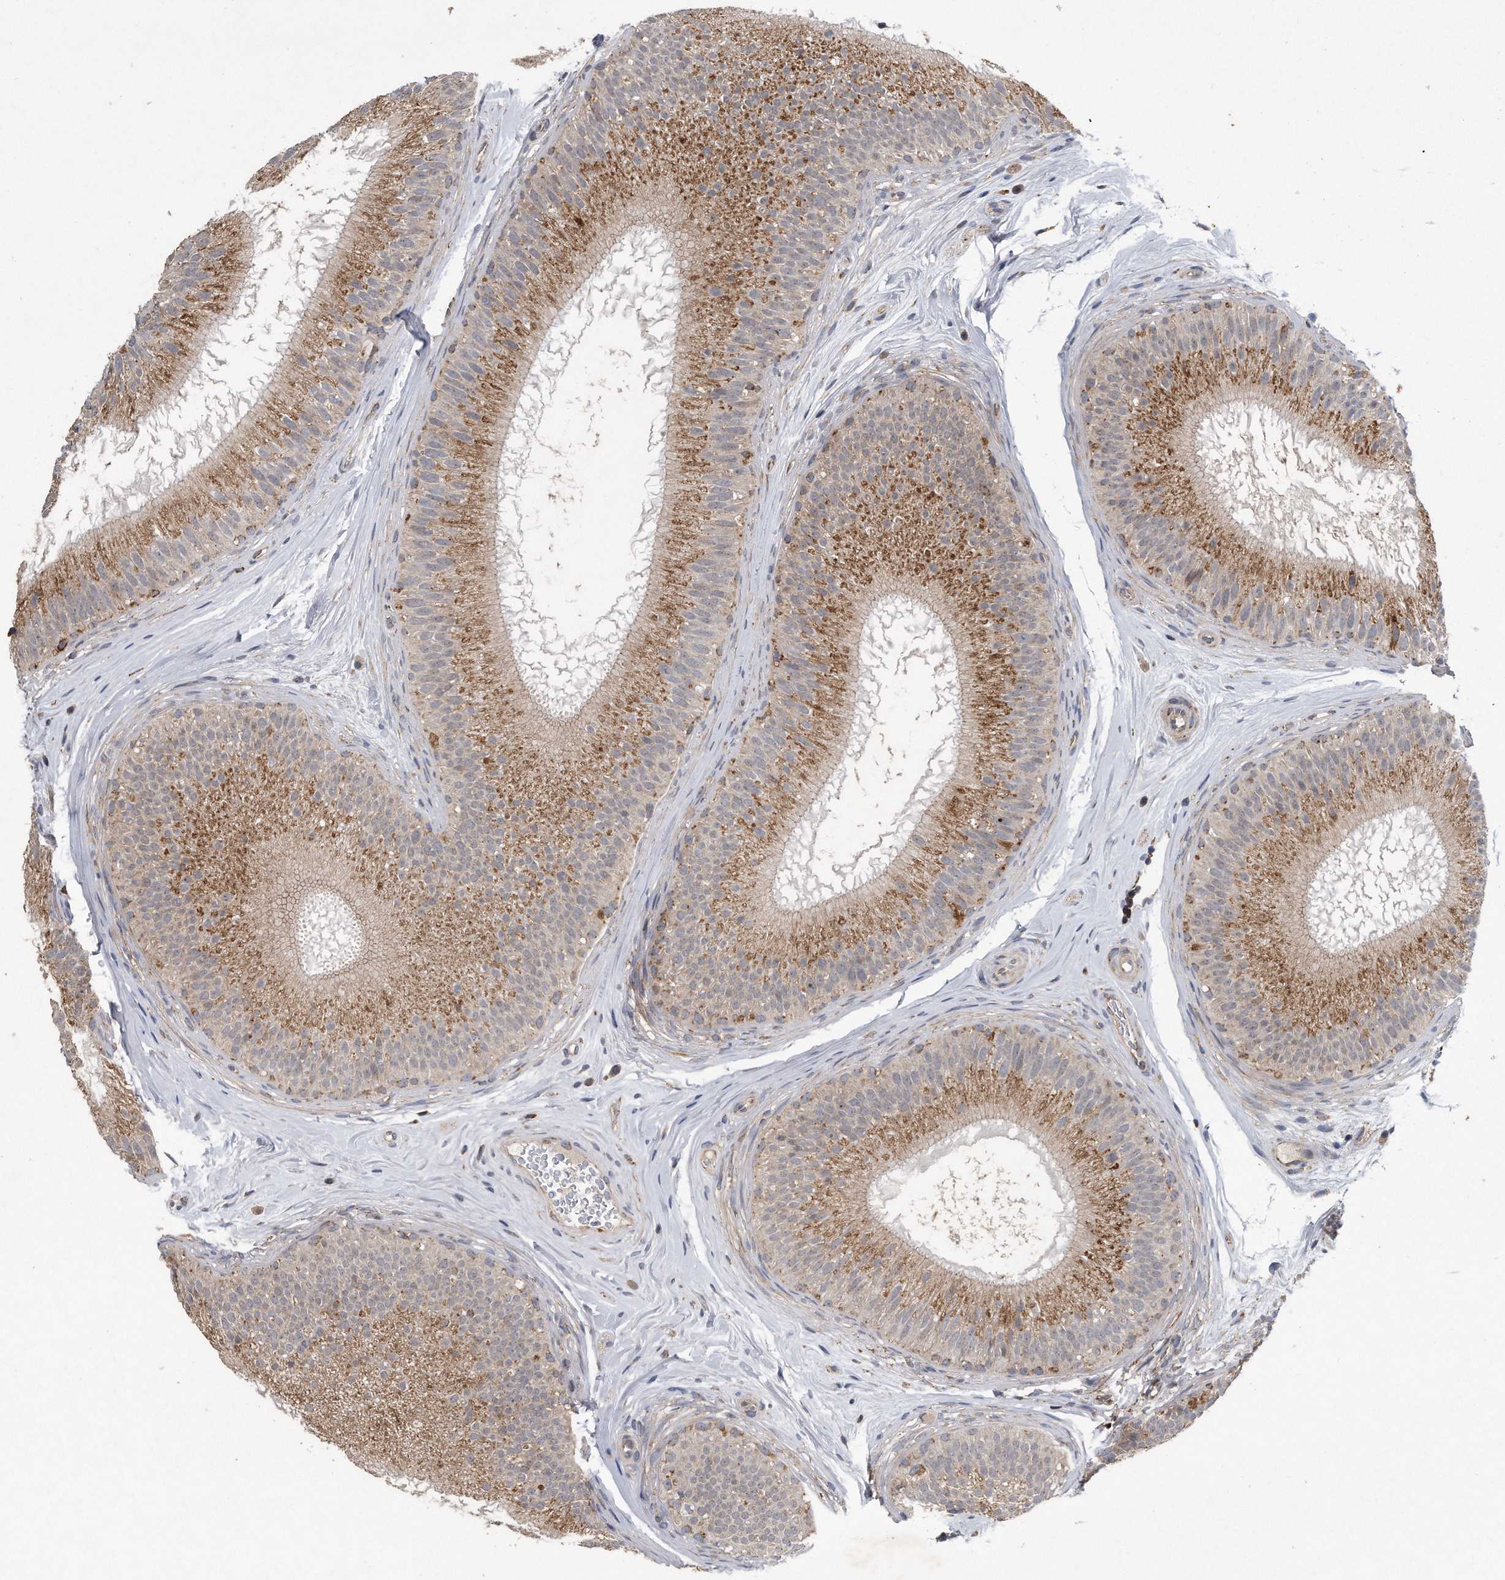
{"staining": {"intensity": "moderate", "quantity": ">75%", "location": "cytoplasmic/membranous"}, "tissue": "epididymis", "cell_type": "Glandular cells", "image_type": "normal", "snomed": [{"axis": "morphology", "description": "Normal tissue, NOS"}, {"axis": "topography", "description": "Epididymis"}], "caption": "IHC image of unremarkable epididymis: epididymis stained using immunohistochemistry (IHC) reveals medium levels of moderate protein expression localized specifically in the cytoplasmic/membranous of glandular cells, appearing as a cytoplasmic/membranous brown color.", "gene": "LYRM4", "patient": {"sex": "male", "age": 45}}